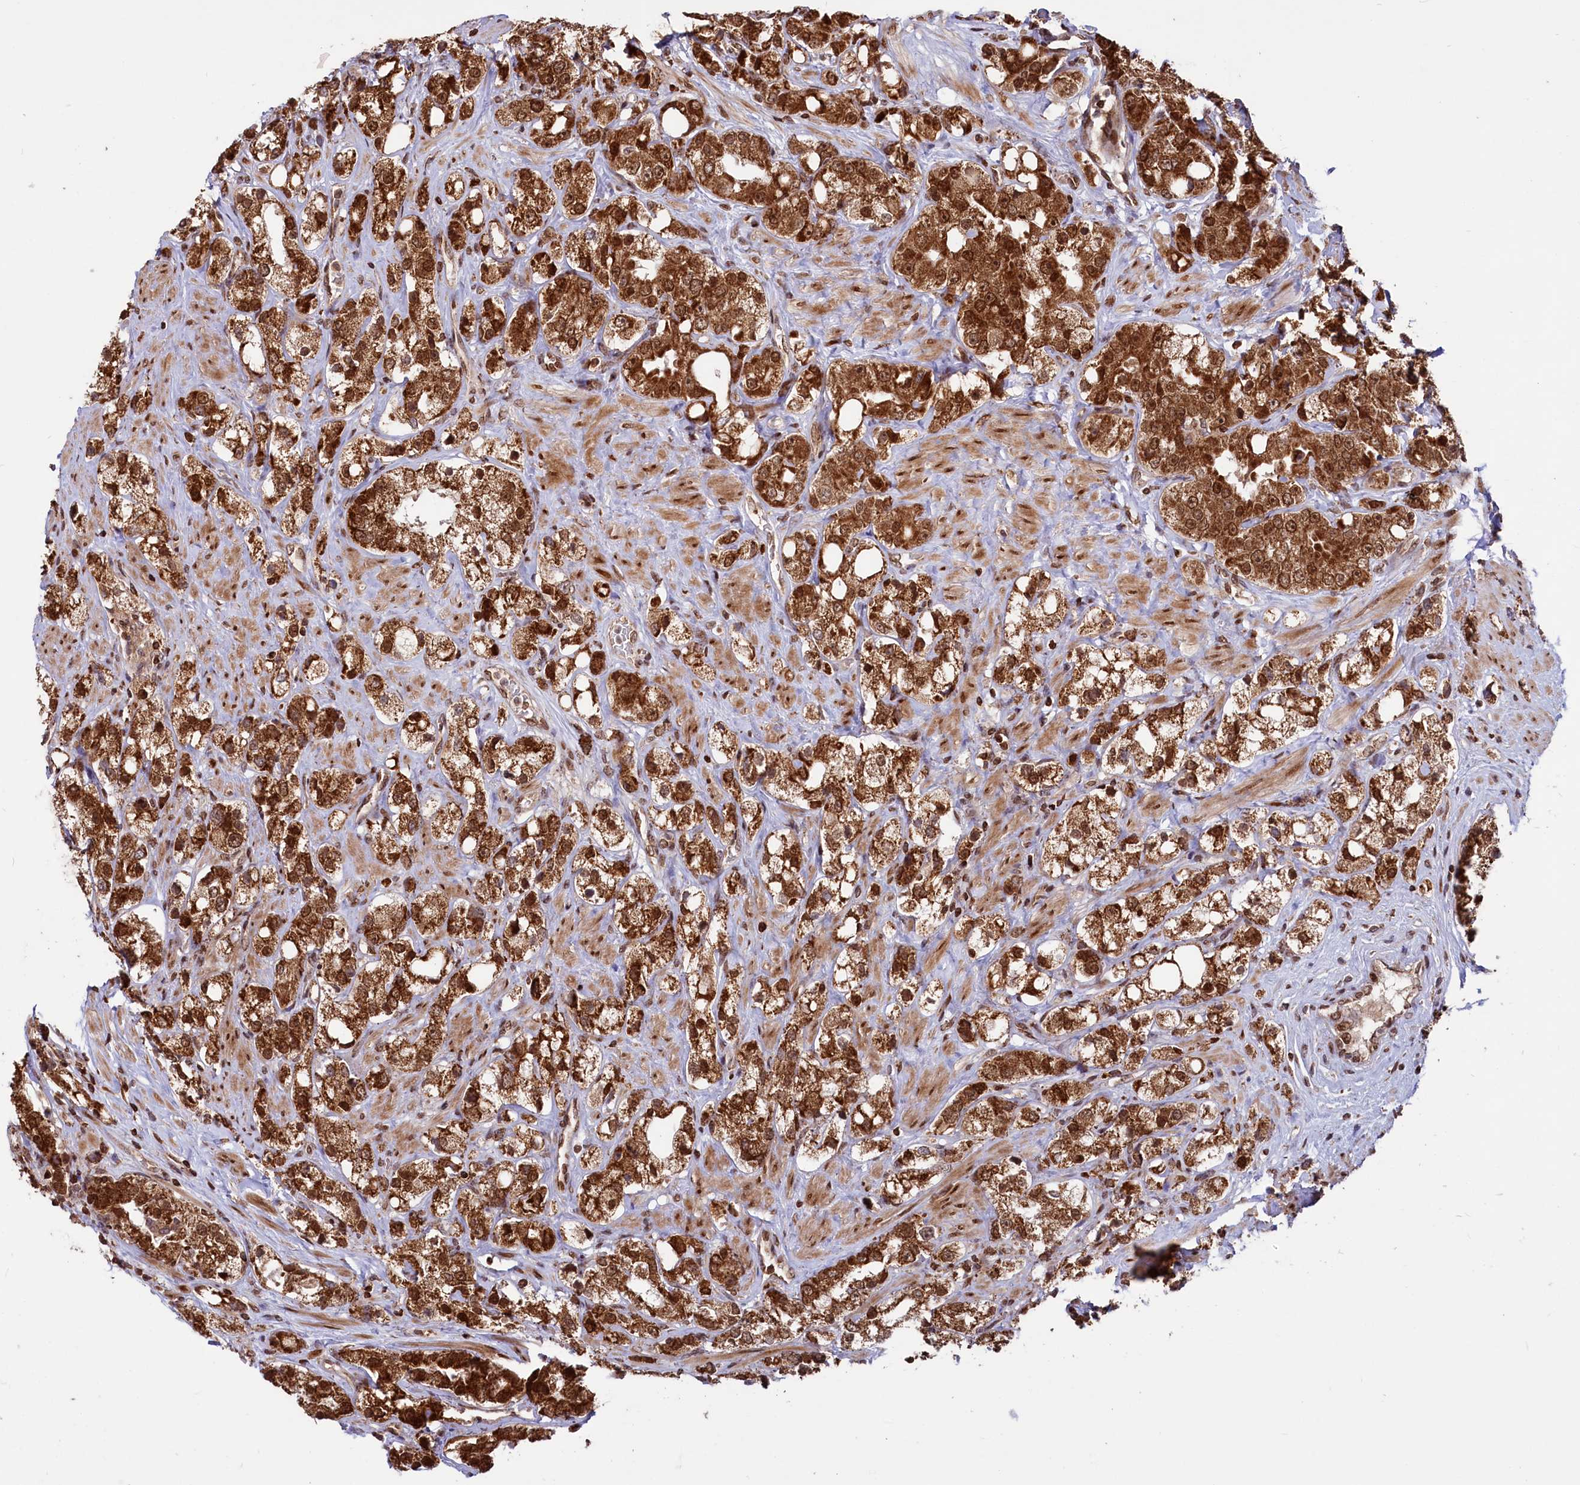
{"staining": {"intensity": "strong", "quantity": ">75%", "location": "cytoplasmic/membranous,nuclear"}, "tissue": "prostate cancer", "cell_type": "Tumor cells", "image_type": "cancer", "snomed": [{"axis": "morphology", "description": "Adenocarcinoma, NOS"}, {"axis": "topography", "description": "Prostate"}], "caption": "Protein staining of adenocarcinoma (prostate) tissue shows strong cytoplasmic/membranous and nuclear expression in approximately >75% of tumor cells.", "gene": "PHC3", "patient": {"sex": "male", "age": 79}}